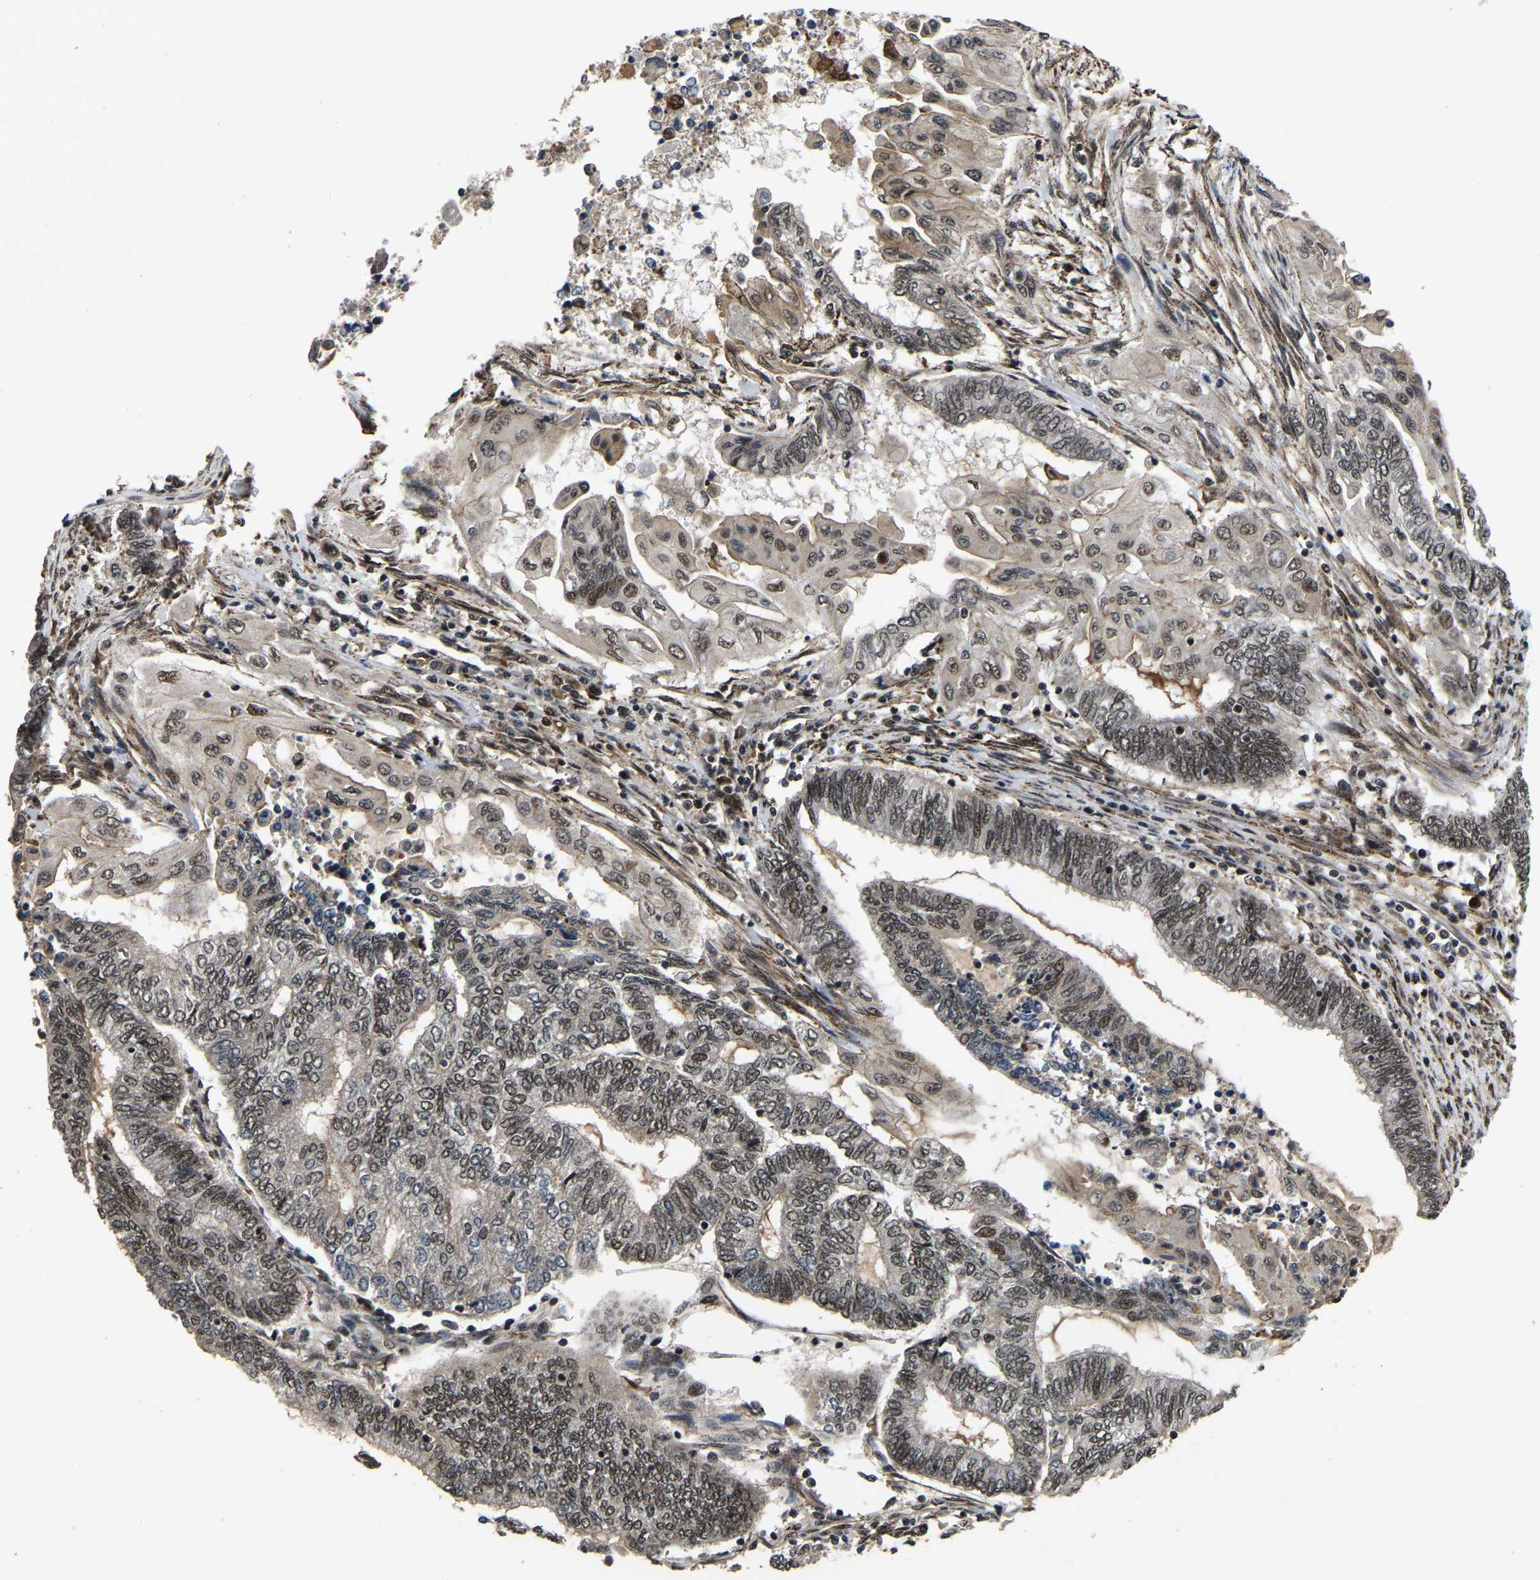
{"staining": {"intensity": "weak", "quantity": ">75%", "location": "nuclear"}, "tissue": "endometrial cancer", "cell_type": "Tumor cells", "image_type": "cancer", "snomed": [{"axis": "morphology", "description": "Adenocarcinoma, NOS"}, {"axis": "topography", "description": "Uterus"}, {"axis": "topography", "description": "Endometrium"}], "caption": "Immunohistochemistry (IHC) (DAB) staining of human endometrial adenocarcinoma displays weak nuclear protein expression in about >75% of tumor cells.", "gene": "CIAO1", "patient": {"sex": "female", "age": 70}}